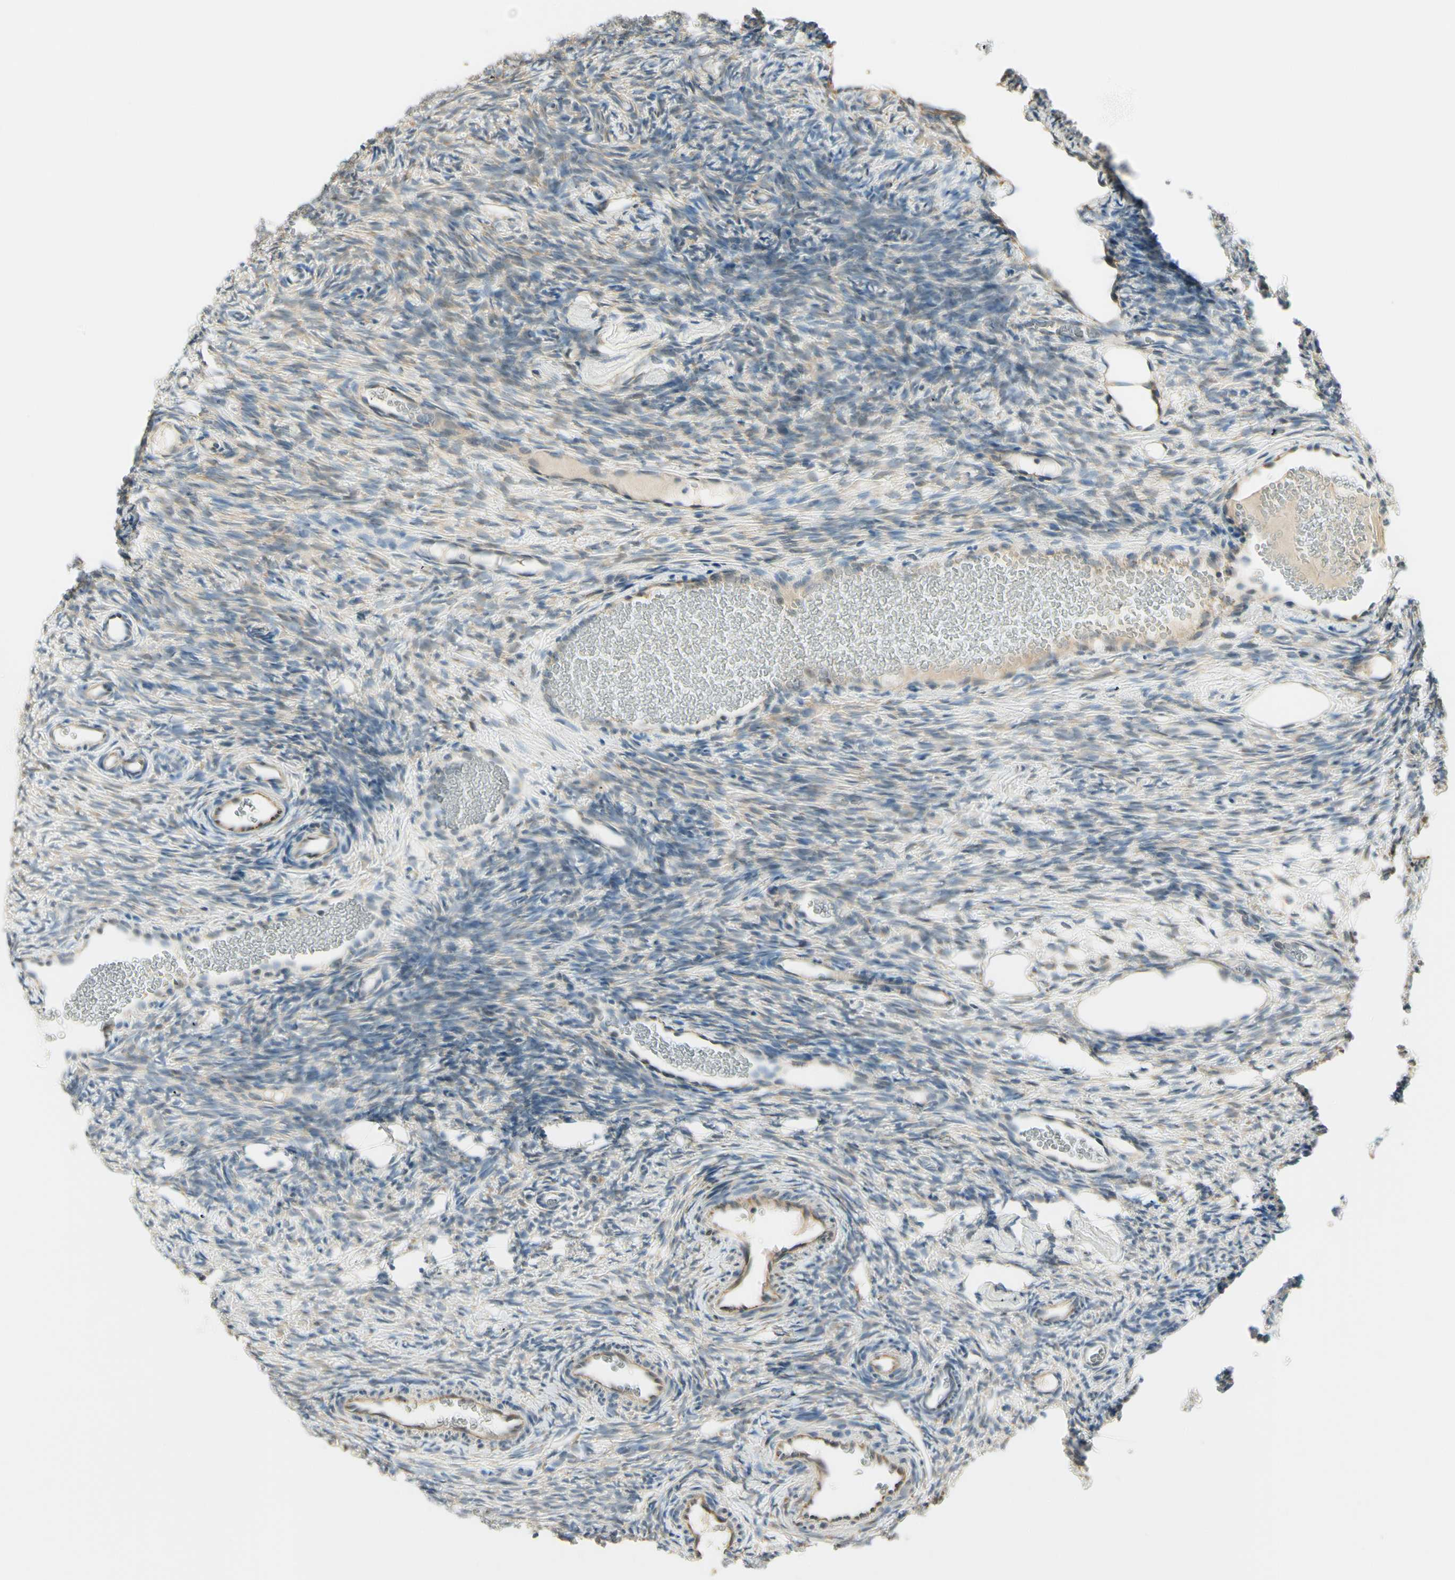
{"staining": {"intensity": "weak", "quantity": "<25%", "location": "cytoplasmic/membranous"}, "tissue": "ovary", "cell_type": "Ovarian stroma cells", "image_type": "normal", "snomed": [{"axis": "morphology", "description": "Normal tissue, NOS"}, {"axis": "topography", "description": "Ovary"}], "caption": "Ovarian stroma cells show no significant positivity in benign ovary. (DAB IHC visualized using brightfield microscopy, high magnification).", "gene": "IGDCC4", "patient": {"sex": "female", "age": 35}}